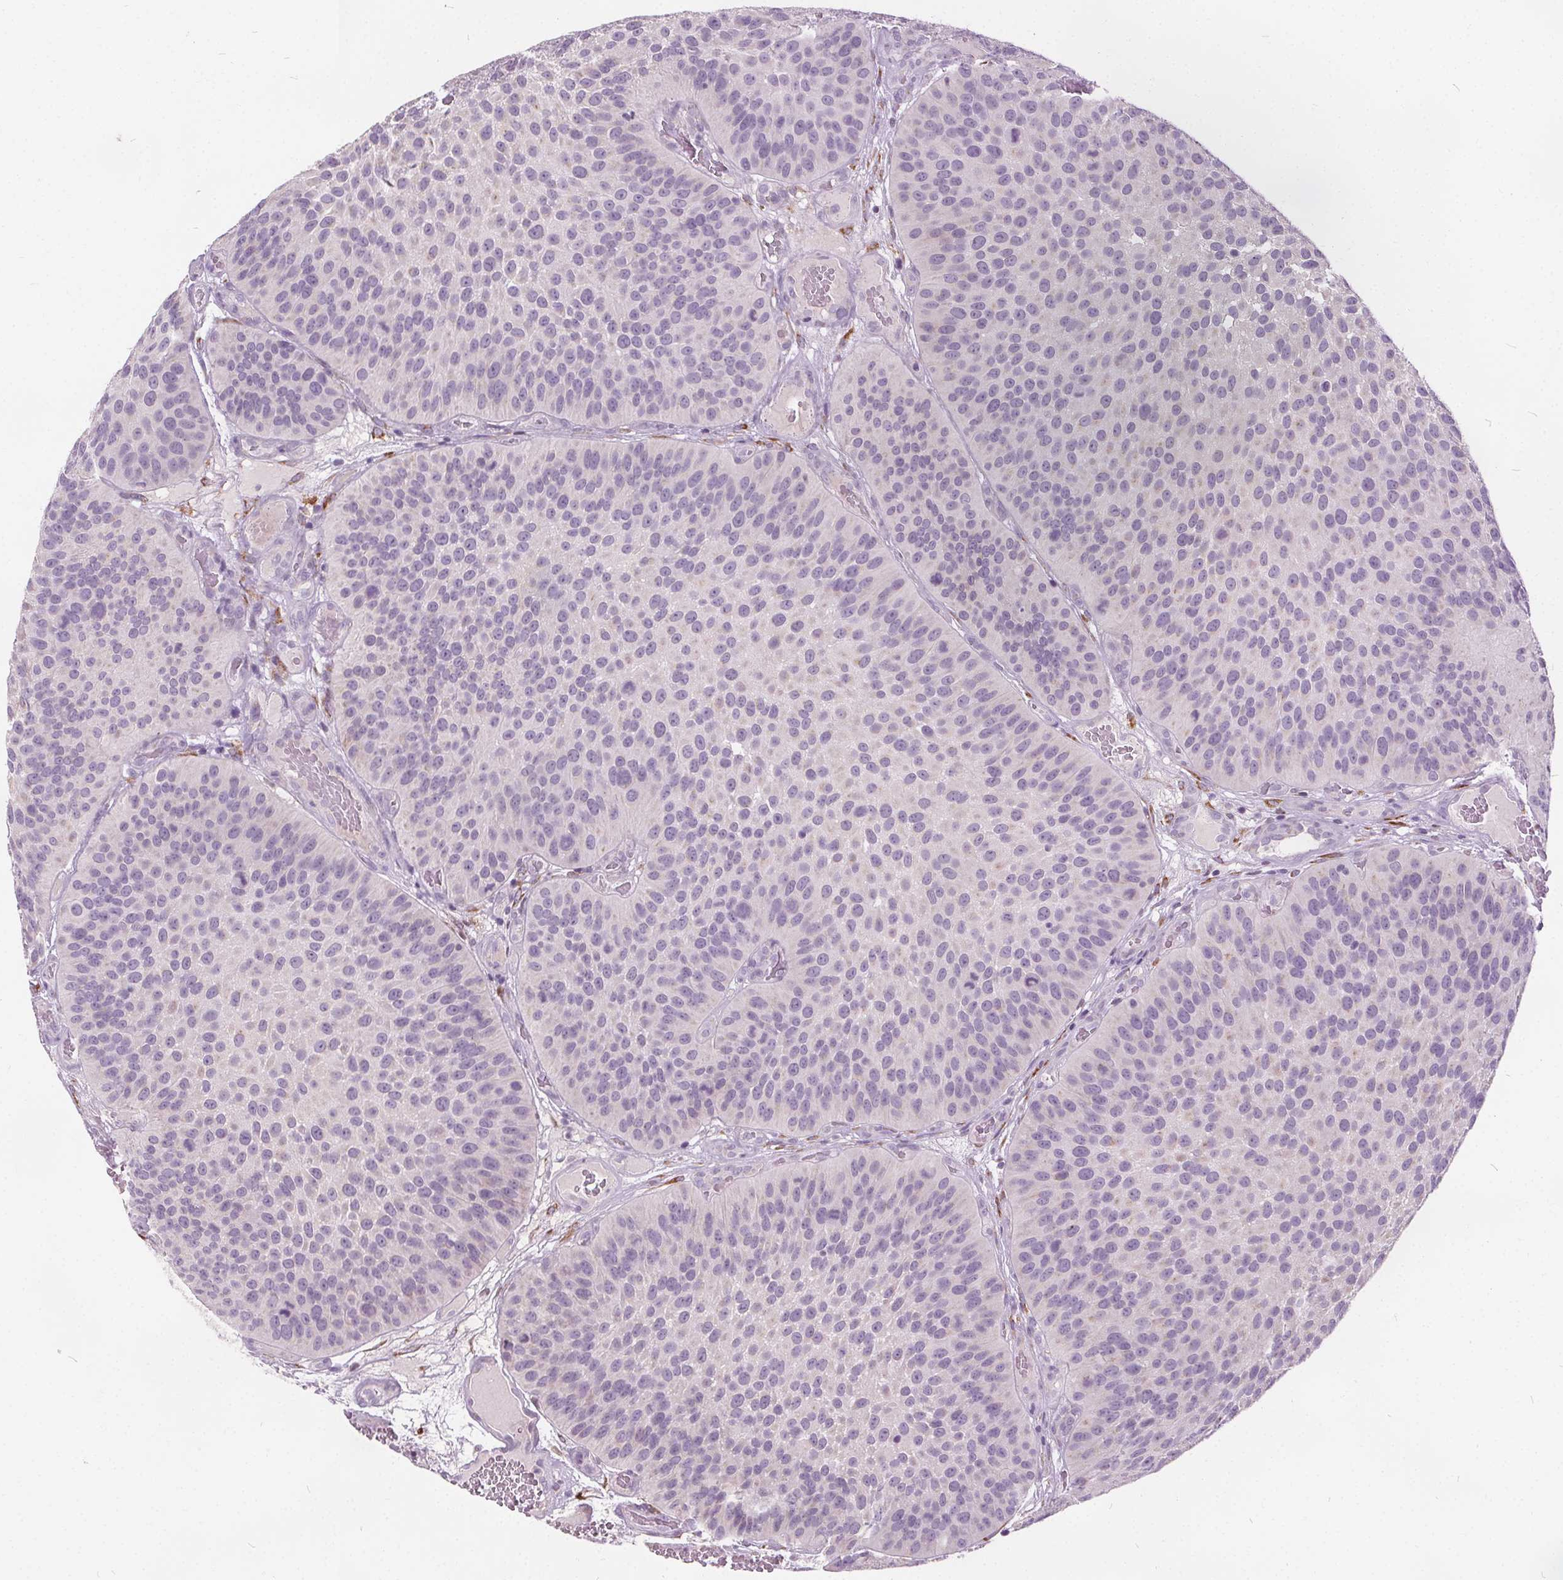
{"staining": {"intensity": "negative", "quantity": "none", "location": "none"}, "tissue": "urothelial cancer", "cell_type": "Tumor cells", "image_type": "cancer", "snomed": [{"axis": "morphology", "description": "Urothelial carcinoma, Low grade"}, {"axis": "topography", "description": "Urinary bladder"}], "caption": "High magnification brightfield microscopy of urothelial cancer stained with DAB (brown) and counterstained with hematoxylin (blue): tumor cells show no significant expression.", "gene": "ACOX2", "patient": {"sex": "male", "age": 76}}